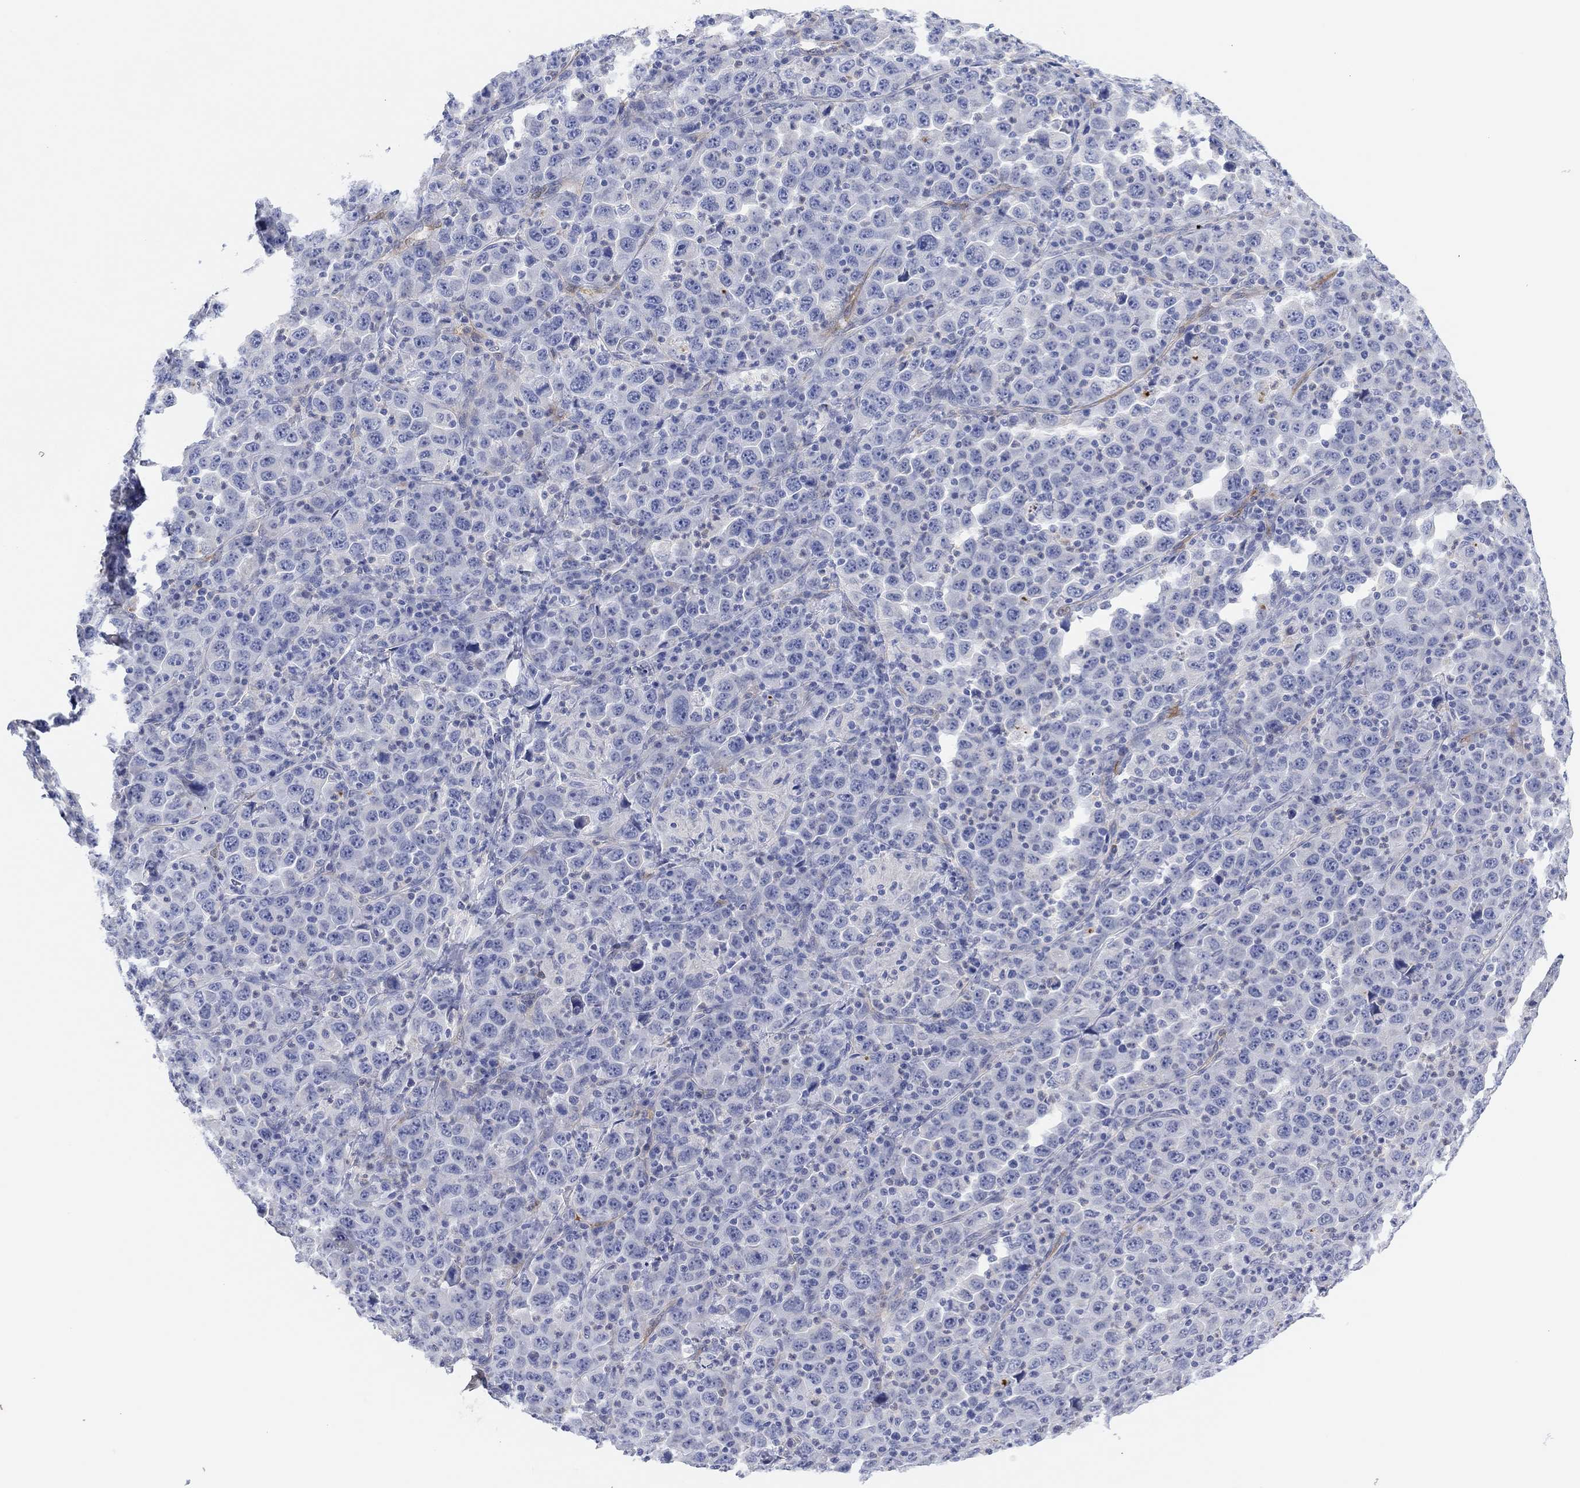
{"staining": {"intensity": "negative", "quantity": "none", "location": "none"}, "tissue": "stomach cancer", "cell_type": "Tumor cells", "image_type": "cancer", "snomed": [{"axis": "morphology", "description": "Normal tissue, NOS"}, {"axis": "morphology", "description": "Adenocarcinoma, NOS"}, {"axis": "topography", "description": "Stomach, upper"}, {"axis": "topography", "description": "Stomach"}], "caption": "Human stomach cancer stained for a protein using IHC reveals no positivity in tumor cells.", "gene": "VAT1L", "patient": {"sex": "male", "age": 59}}